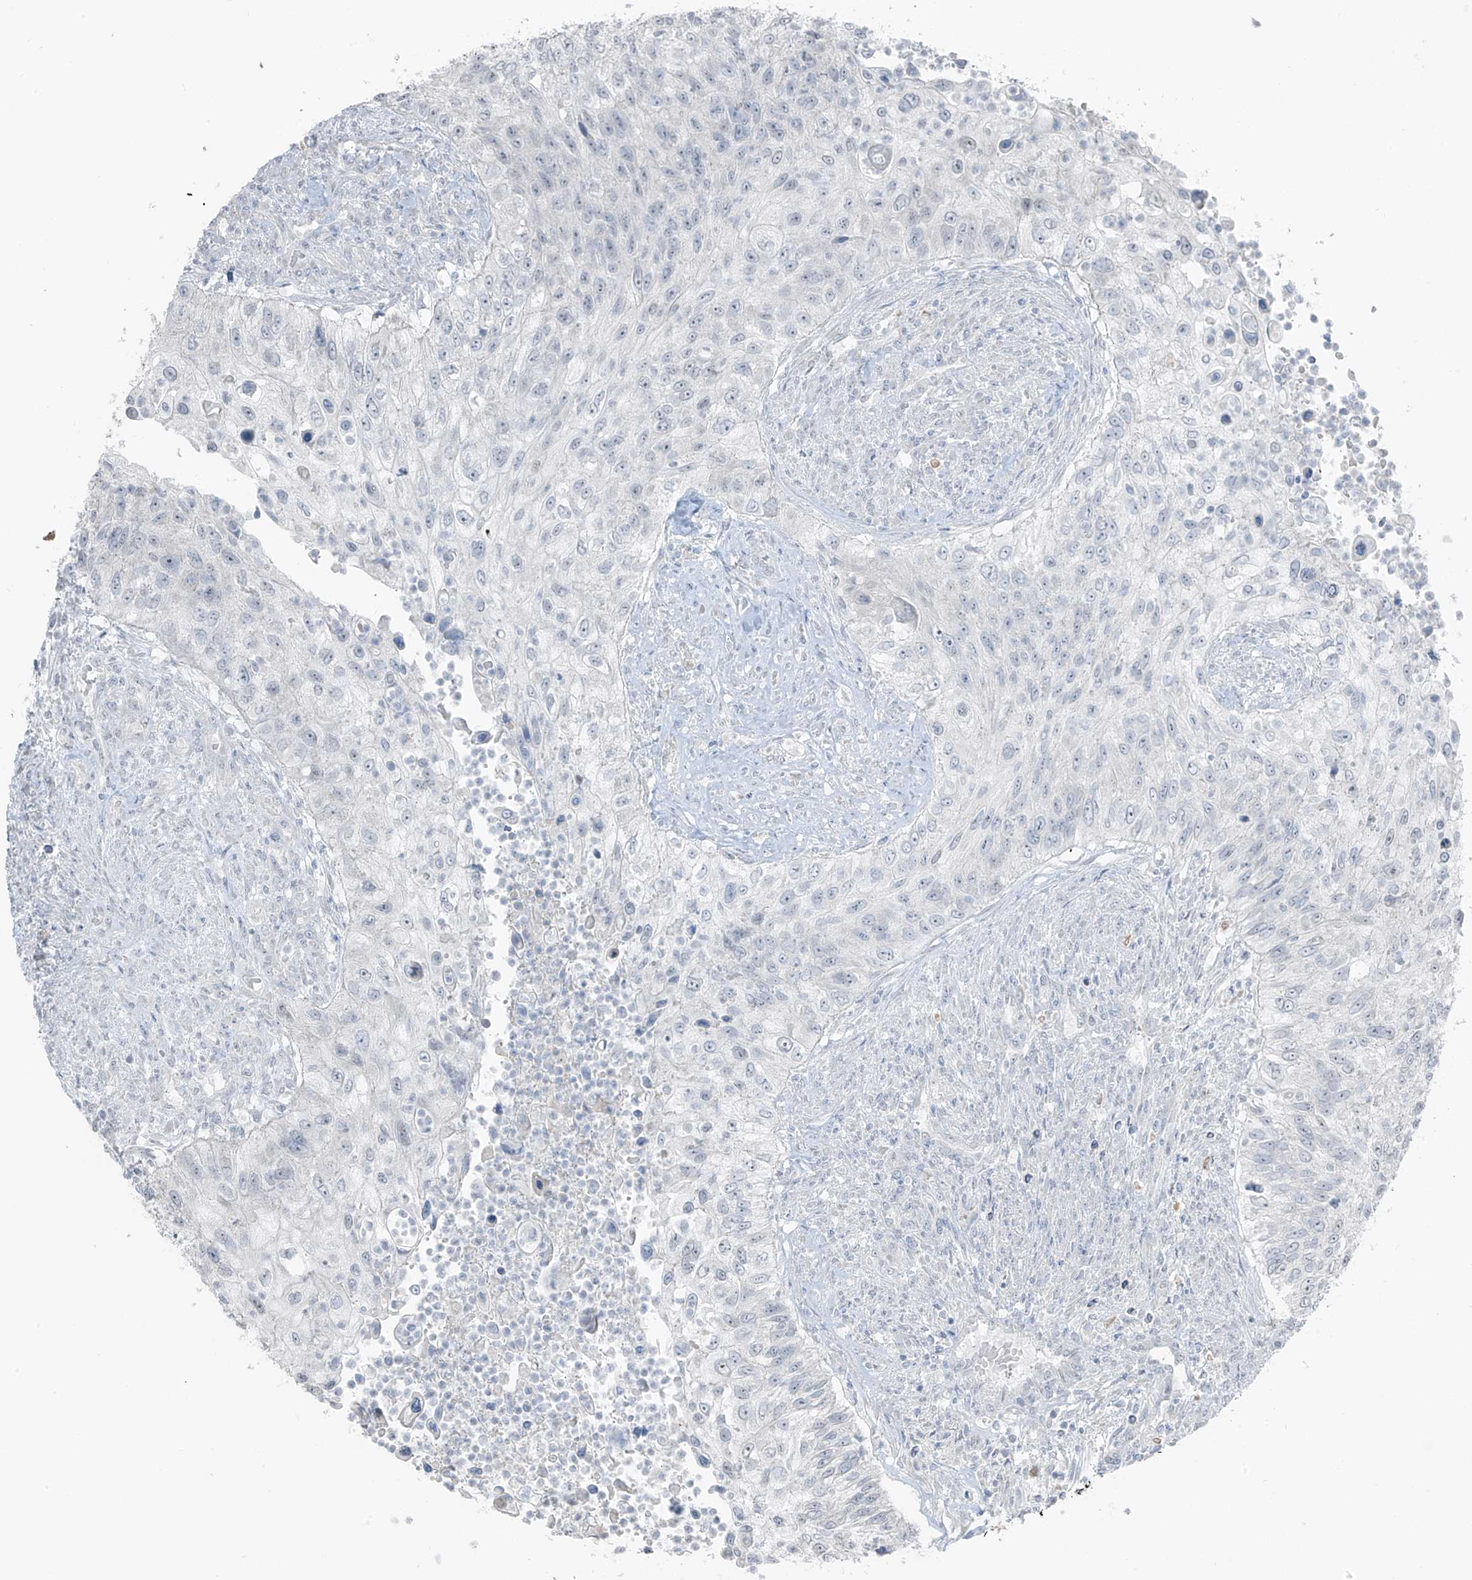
{"staining": {"intensity": "negative", "quantity": "none", "location": "none"}, "tissue": "urothelial cancer", "cell_type": "Tumor cells", "image_type": "cancer", "snomed": [{"axis": "morphology", "description": "Urothelial carcinoma, High grade"}, {"axis": "topography", "description": "Urinary bladder"}], "caption": "This image is of urothelial cancer stained with immunohistochemistry to label a protein in brown with the nuclei are counter-stained blue. There is no staining in tumor cells.", "gene": "PRDM6", "patient": {"sex": "female", "age": 60}}